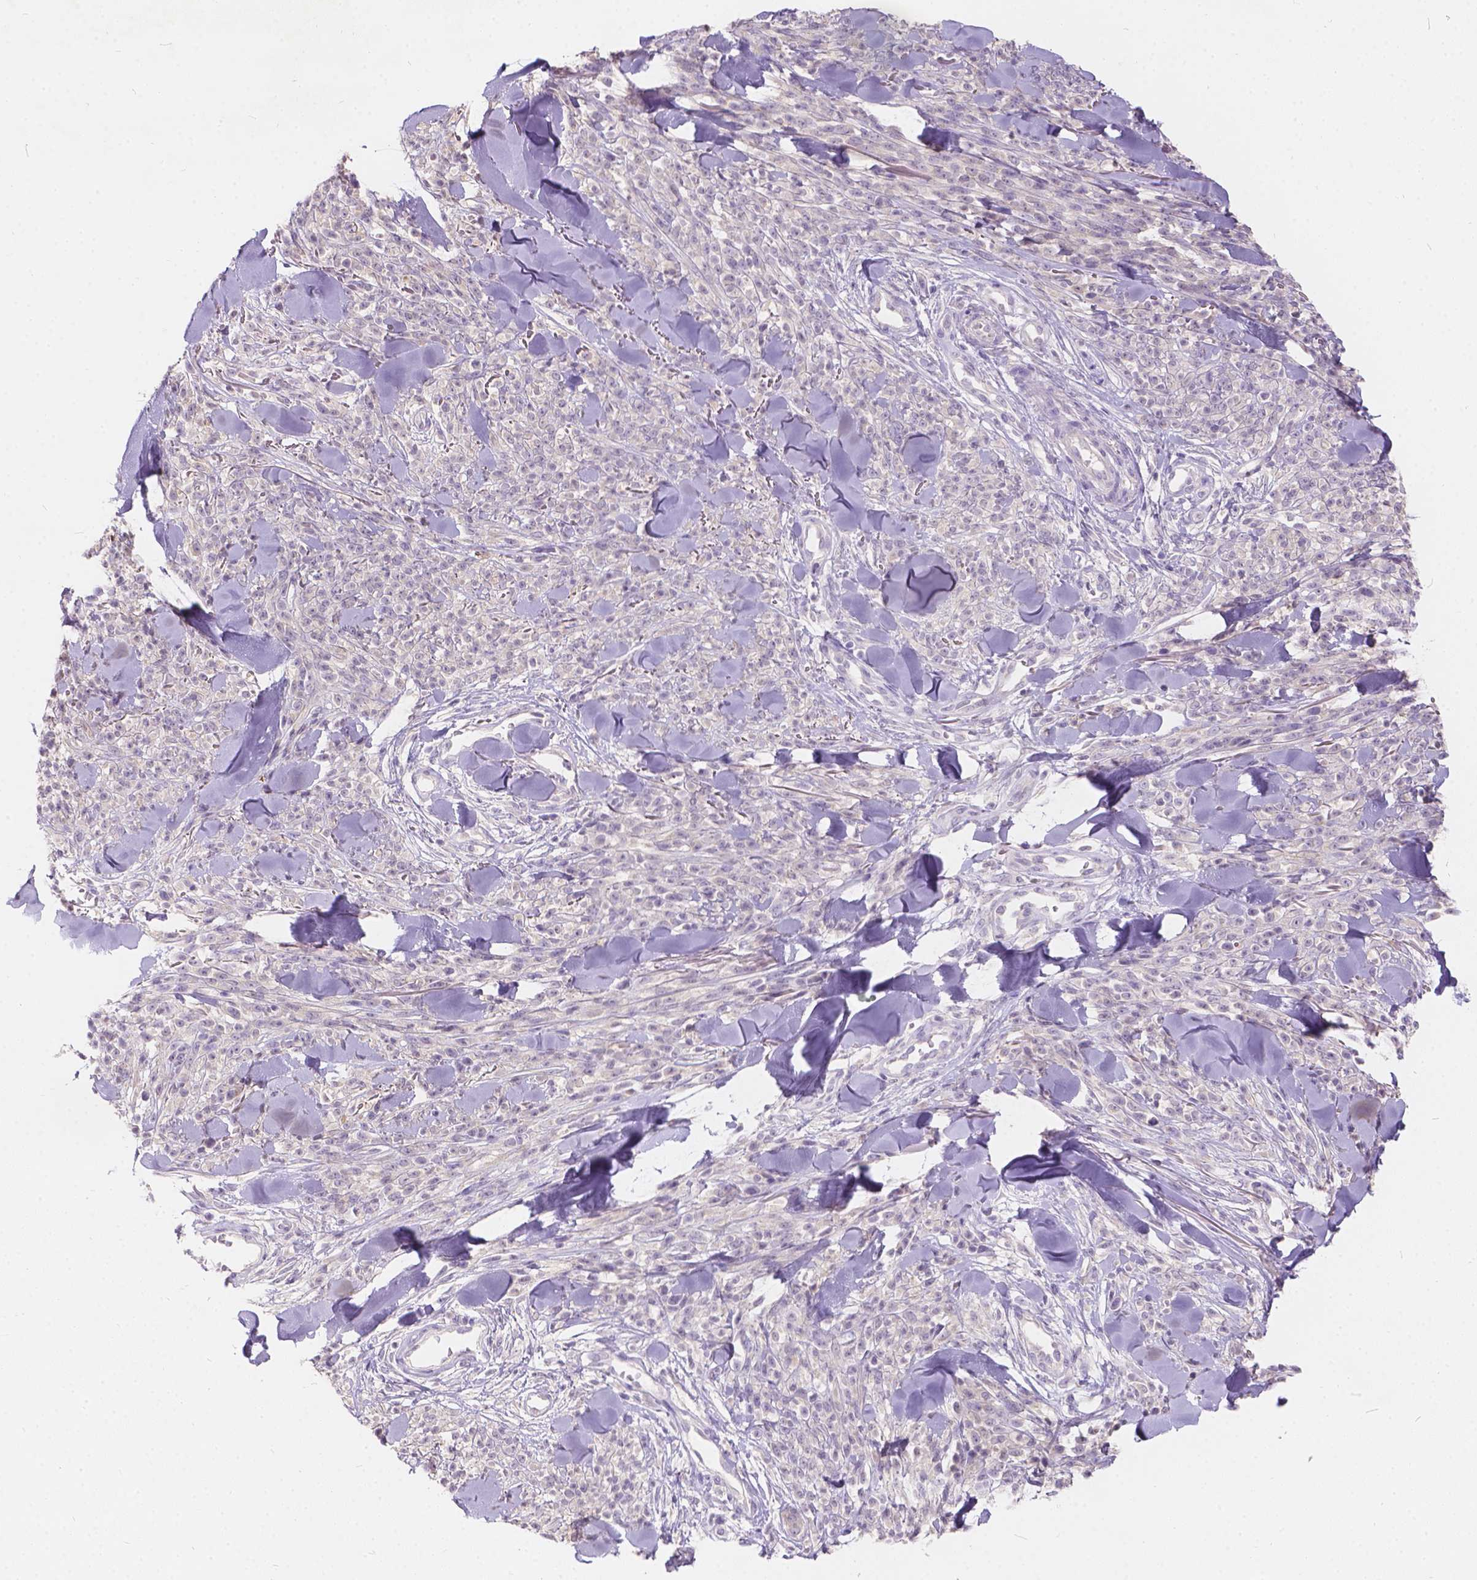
{"staining": {"intensity": "negative", "quantity": "none", "location": "none"}, "tissue": "melanoma", "cell_type": "Tumor cells", "image_type": "cancer", "snomed": [{"axis": "morphology", "description": "Malignant melanoma, NOS"}, {"axis": "topography", "description": "Skin"}, {"axis": "topography", "description": "Skin of trunk"}], "caption": "Tumor cells are negative for brown protein staining in melanoma. (Brightfield microscopy of DAB IHC at high magnification).", "gene": "PEX11G", "patient": {"sex": "male", "age": 74}}